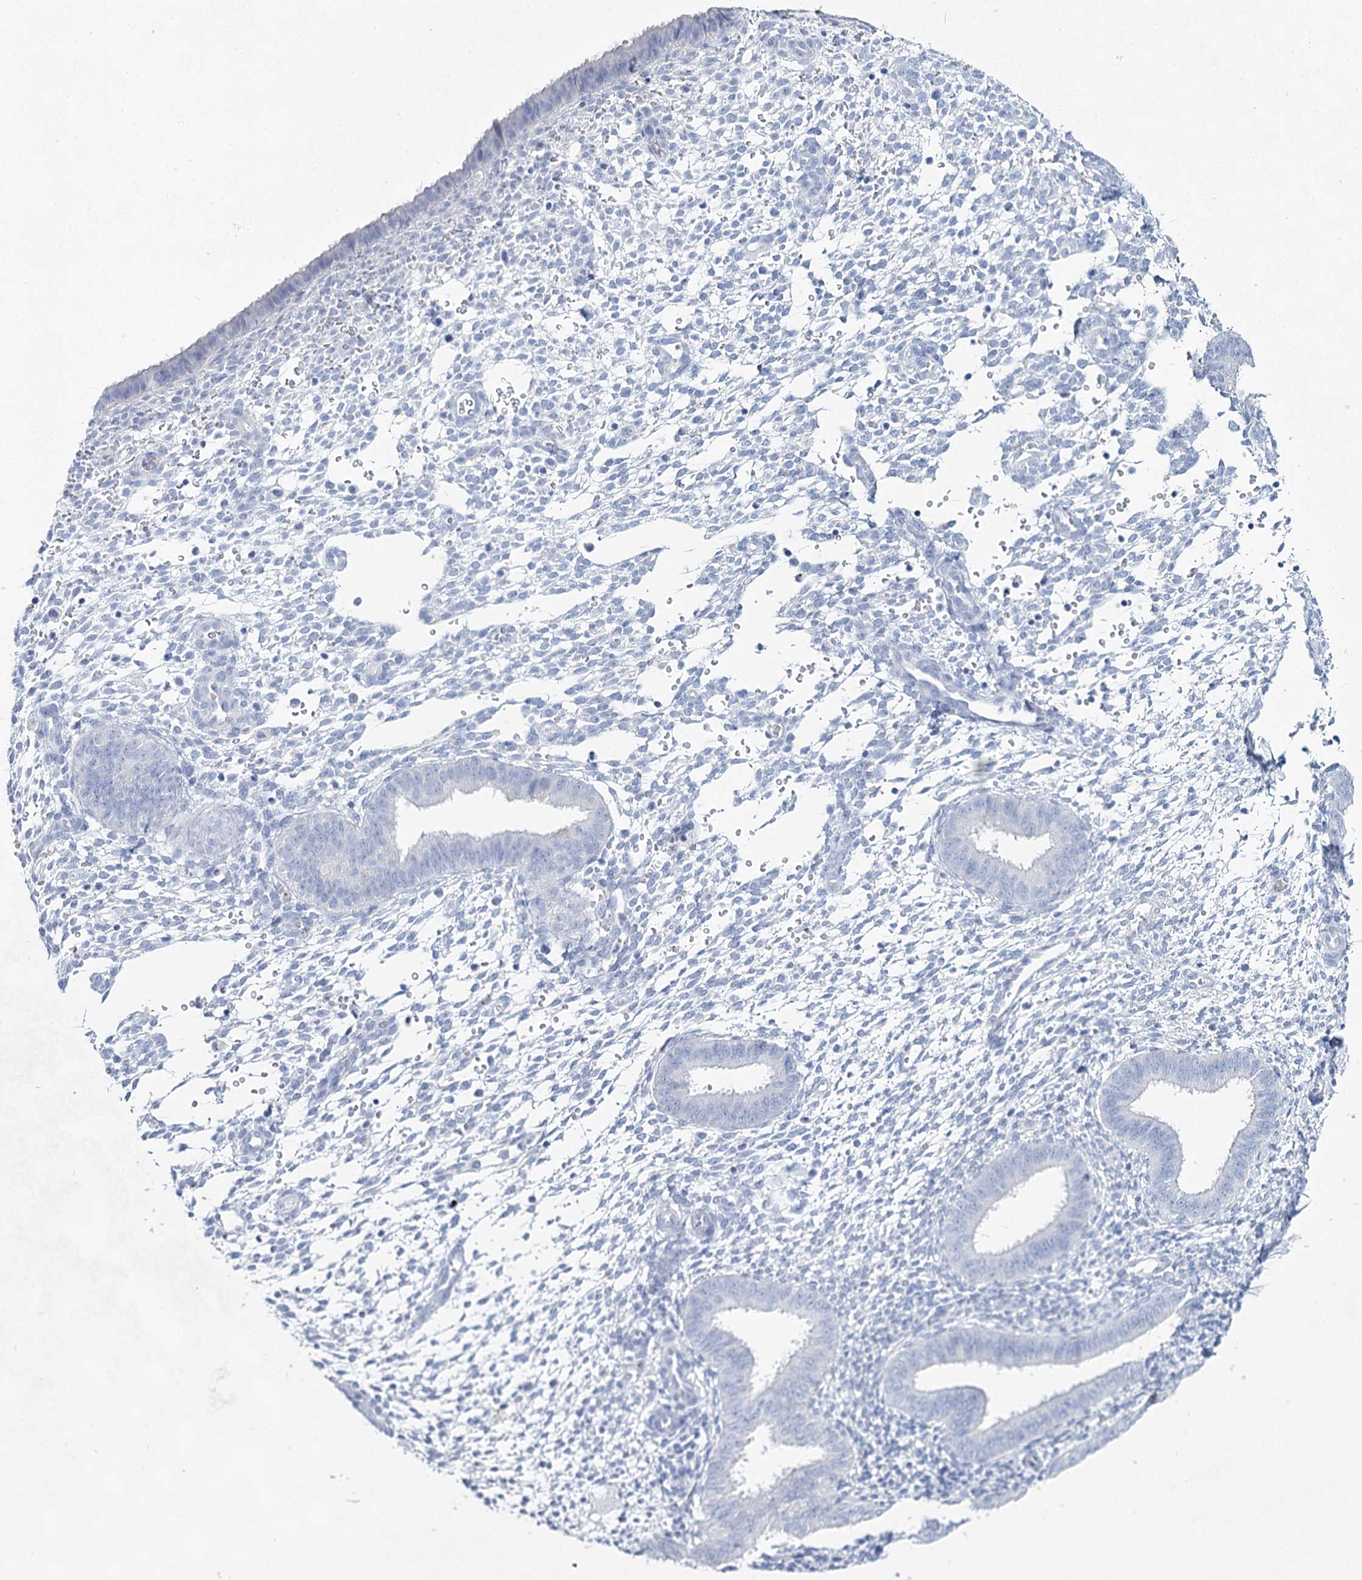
{"staining": {"intensity": "negative", "quantity": "none", "location": "none"}, "tissue": "endometrium", "cell_type": "Cells in endometrial stroma", "image_type": "normal", "snomed": [{"axis": "morphology", "description": "Normal tissue, NOS"}, {"axis": "topography", "description": "Uterus"}, {"axis": "topography", "description": "Endometrium"}], "caption": "DAB (3,3'-diaminobenzidine) immunohistochemical staining of normal endometrium shows no significant staining in cells in endometrial stroma.", "gene": "SLC17A2", "patient": {"sex": "female", "age": 48}}